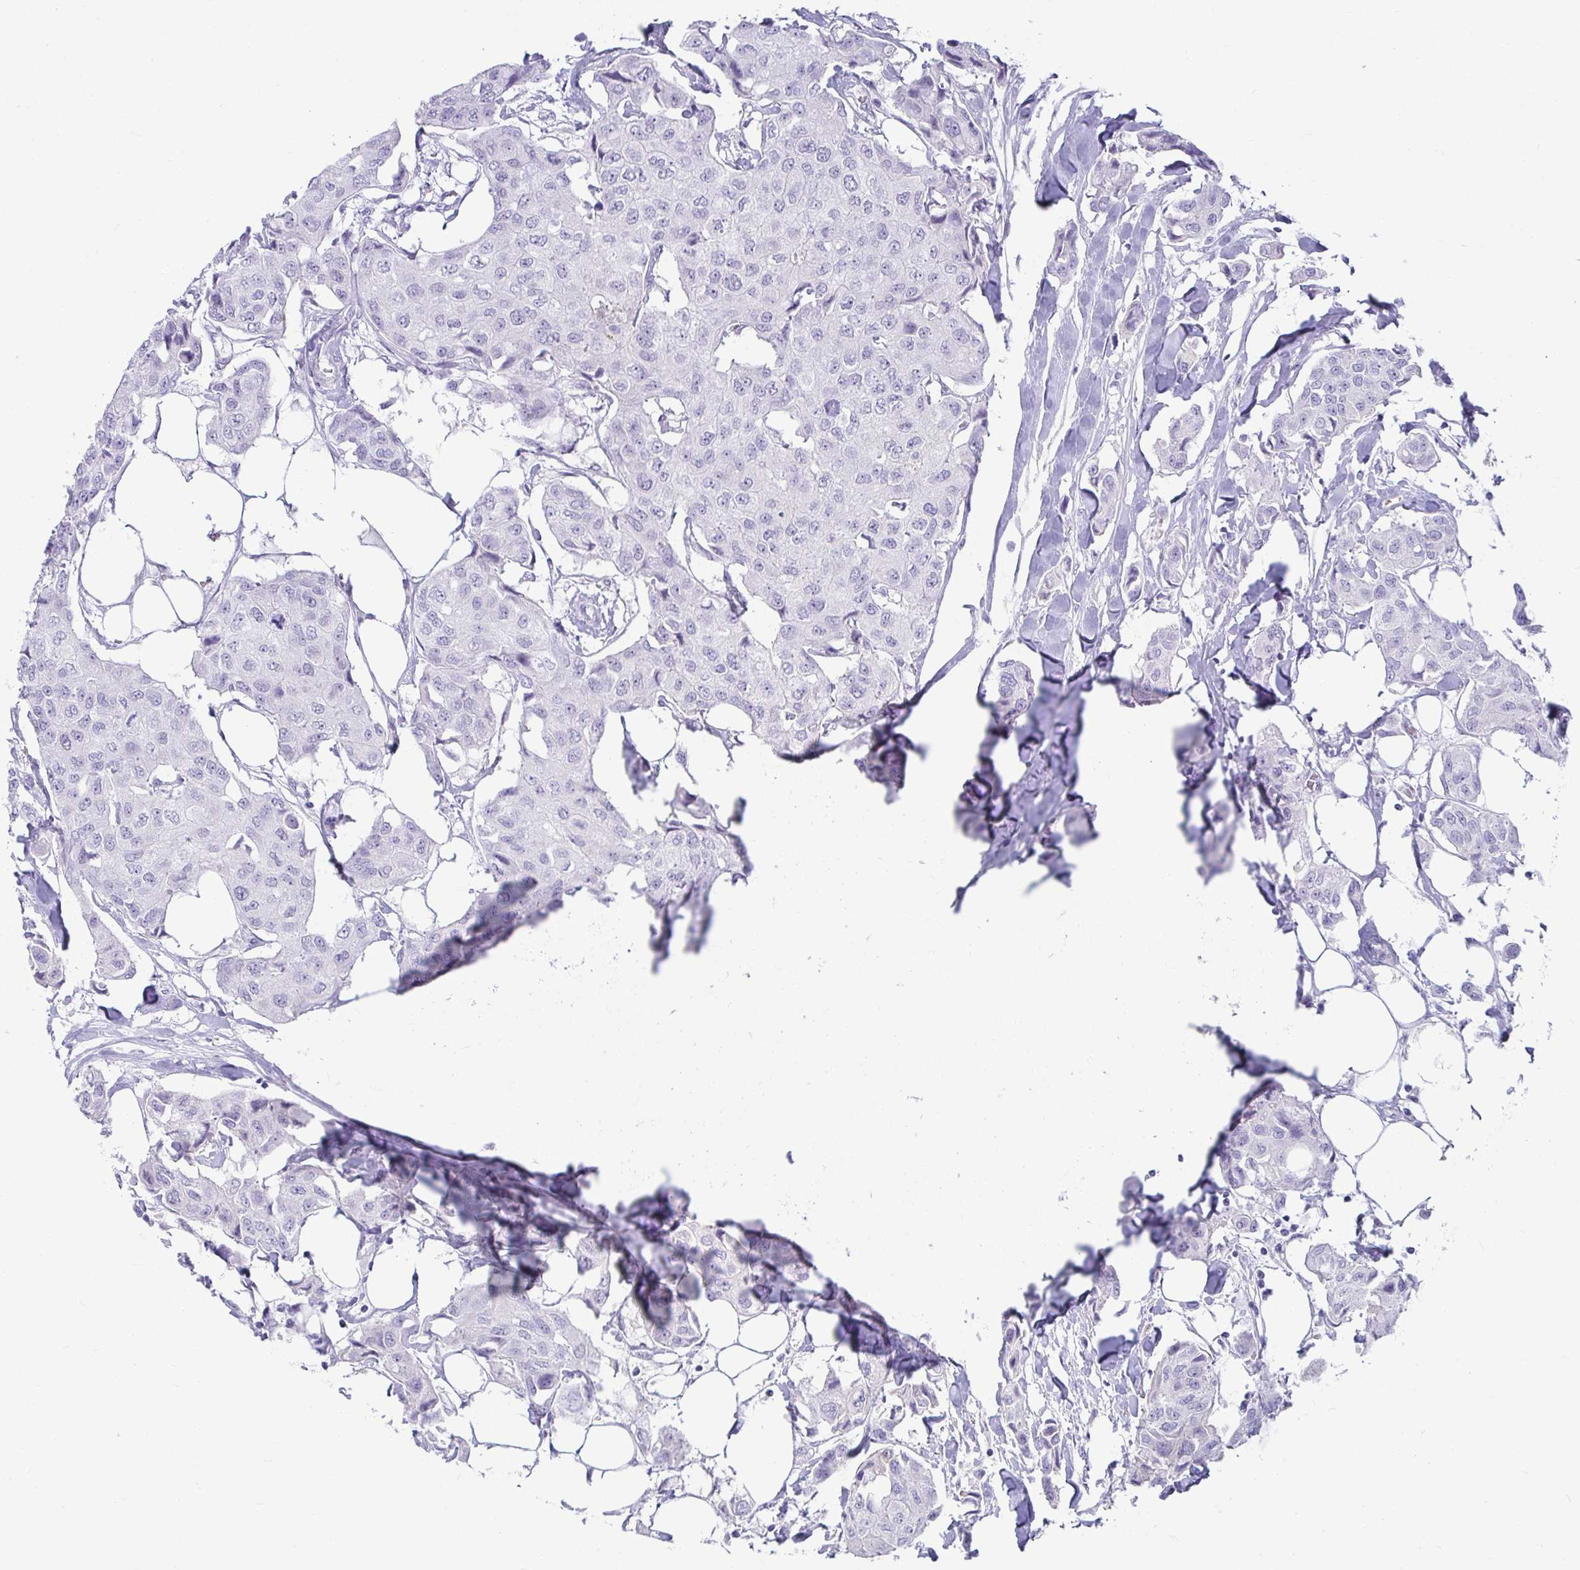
{"staining": {"intensity": "negative", "quantity": "none", "location": "none"}, "tissue": "breast cancer", "cell_type": "Tumor cells", "image_type": "cancer", "snomed": [{"axis": "morphology", "description": "Duct carcinoma"}, {"axis": "topography", "description": "Breast"}, {"axis": "topography", "description": "Lymph node"}], "caption": "The immunohistochemistry (IHC) photomicrograph has no significant staining in tumor cells of breast cancer (intraductal carcinoma) tissue.", "gene": "NPY", "patient": {"sex": "female", "age": 80}}